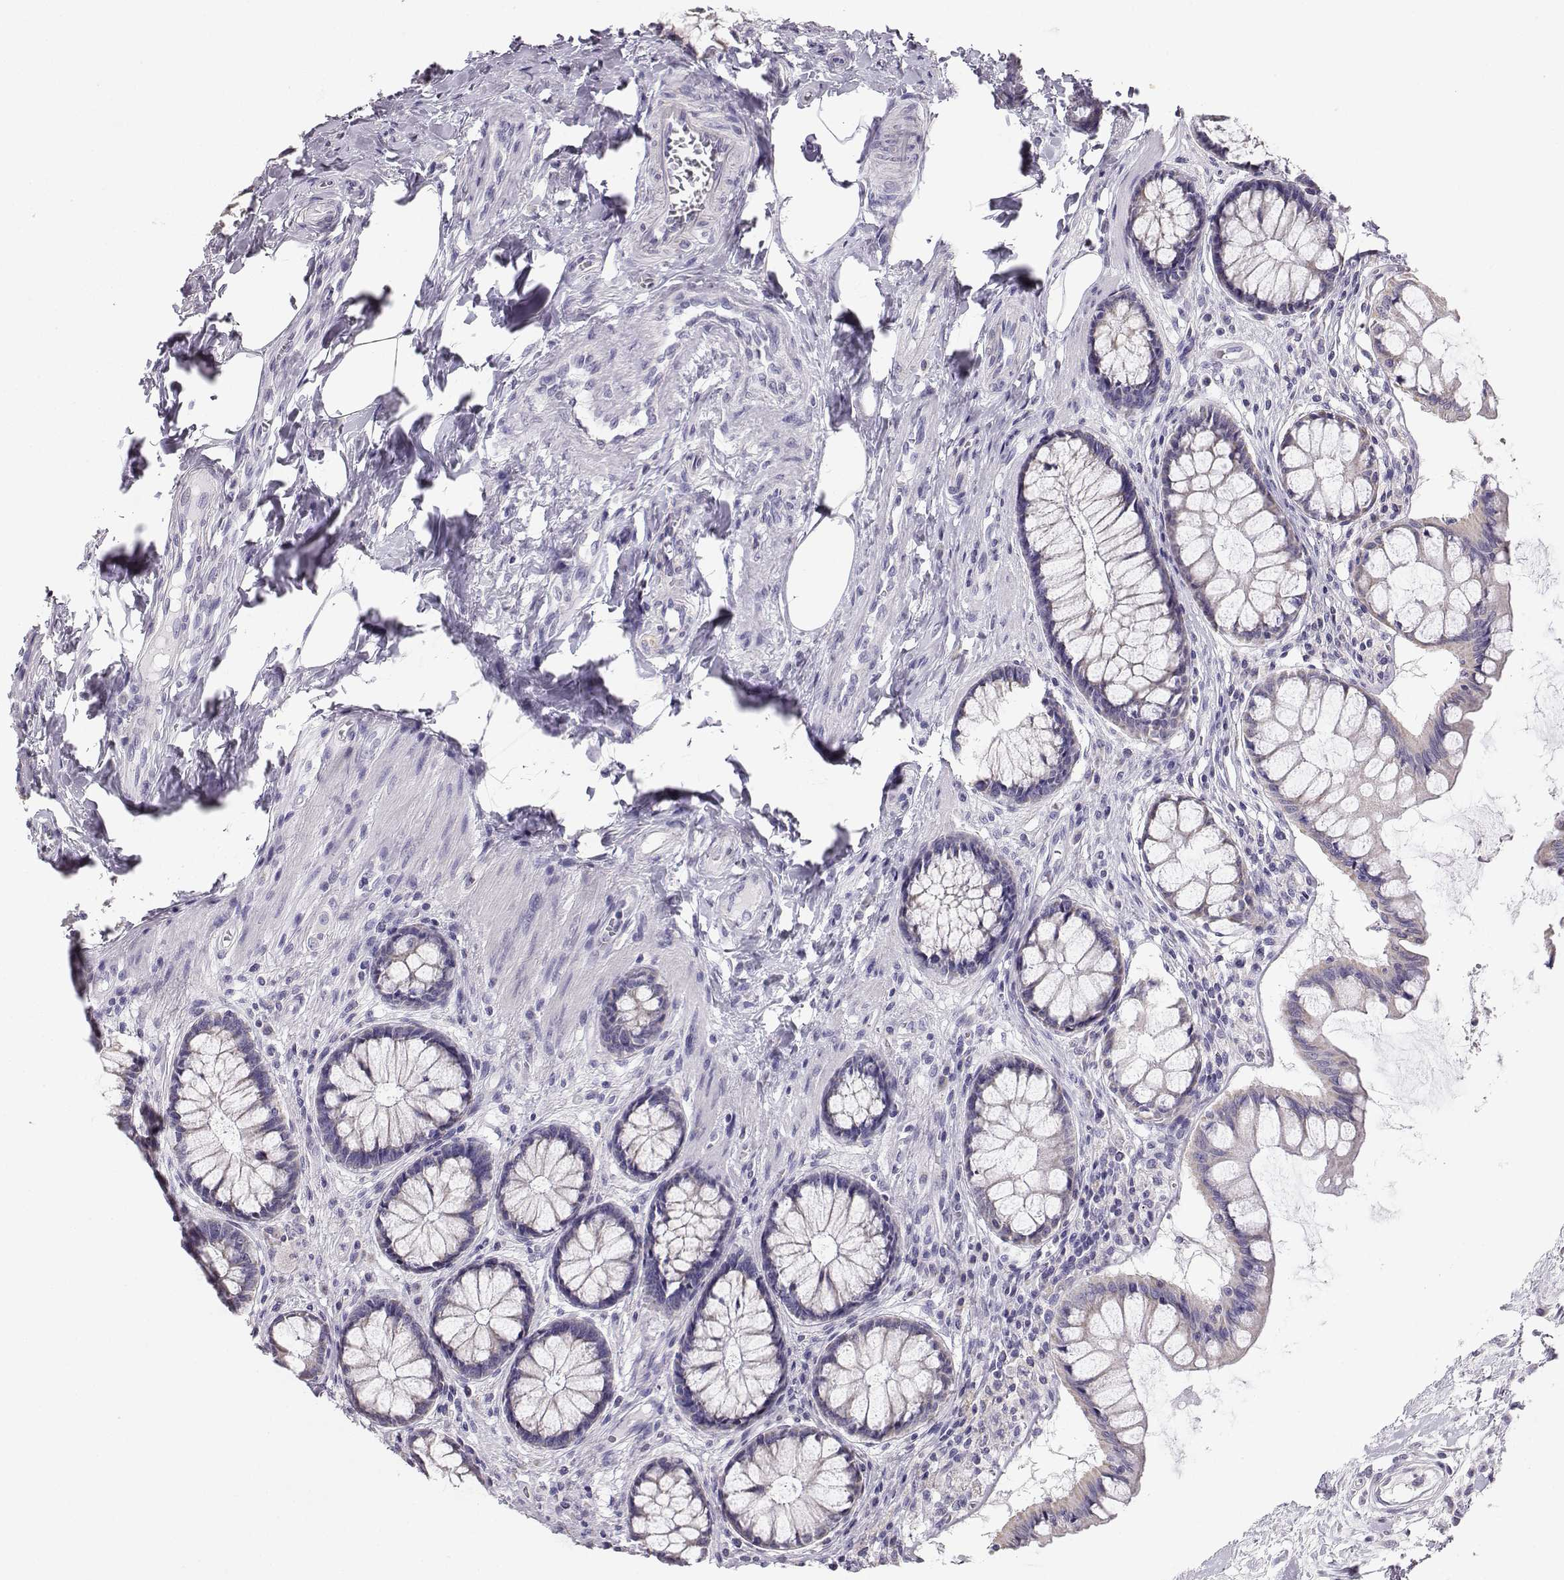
{"staining": {"intensity": "negative", "quantity": "none", "location": "none"}, "tissue": "colon", "cell_type": "Endothelial cells", "image_type": "normal", "snomed": [{"axis": "morphology", "description": "Normal tissue, NOS"}, {"axis": "topography", "description": "Colon"}], "caption": "A high-resolution histopathology image shows IHC staining of normal colon, which displays no significant staining in endothelial cells. Nuclei are stained in blue.", "gene": "AVP", "patient": {"sex": "female", "age": 65}}